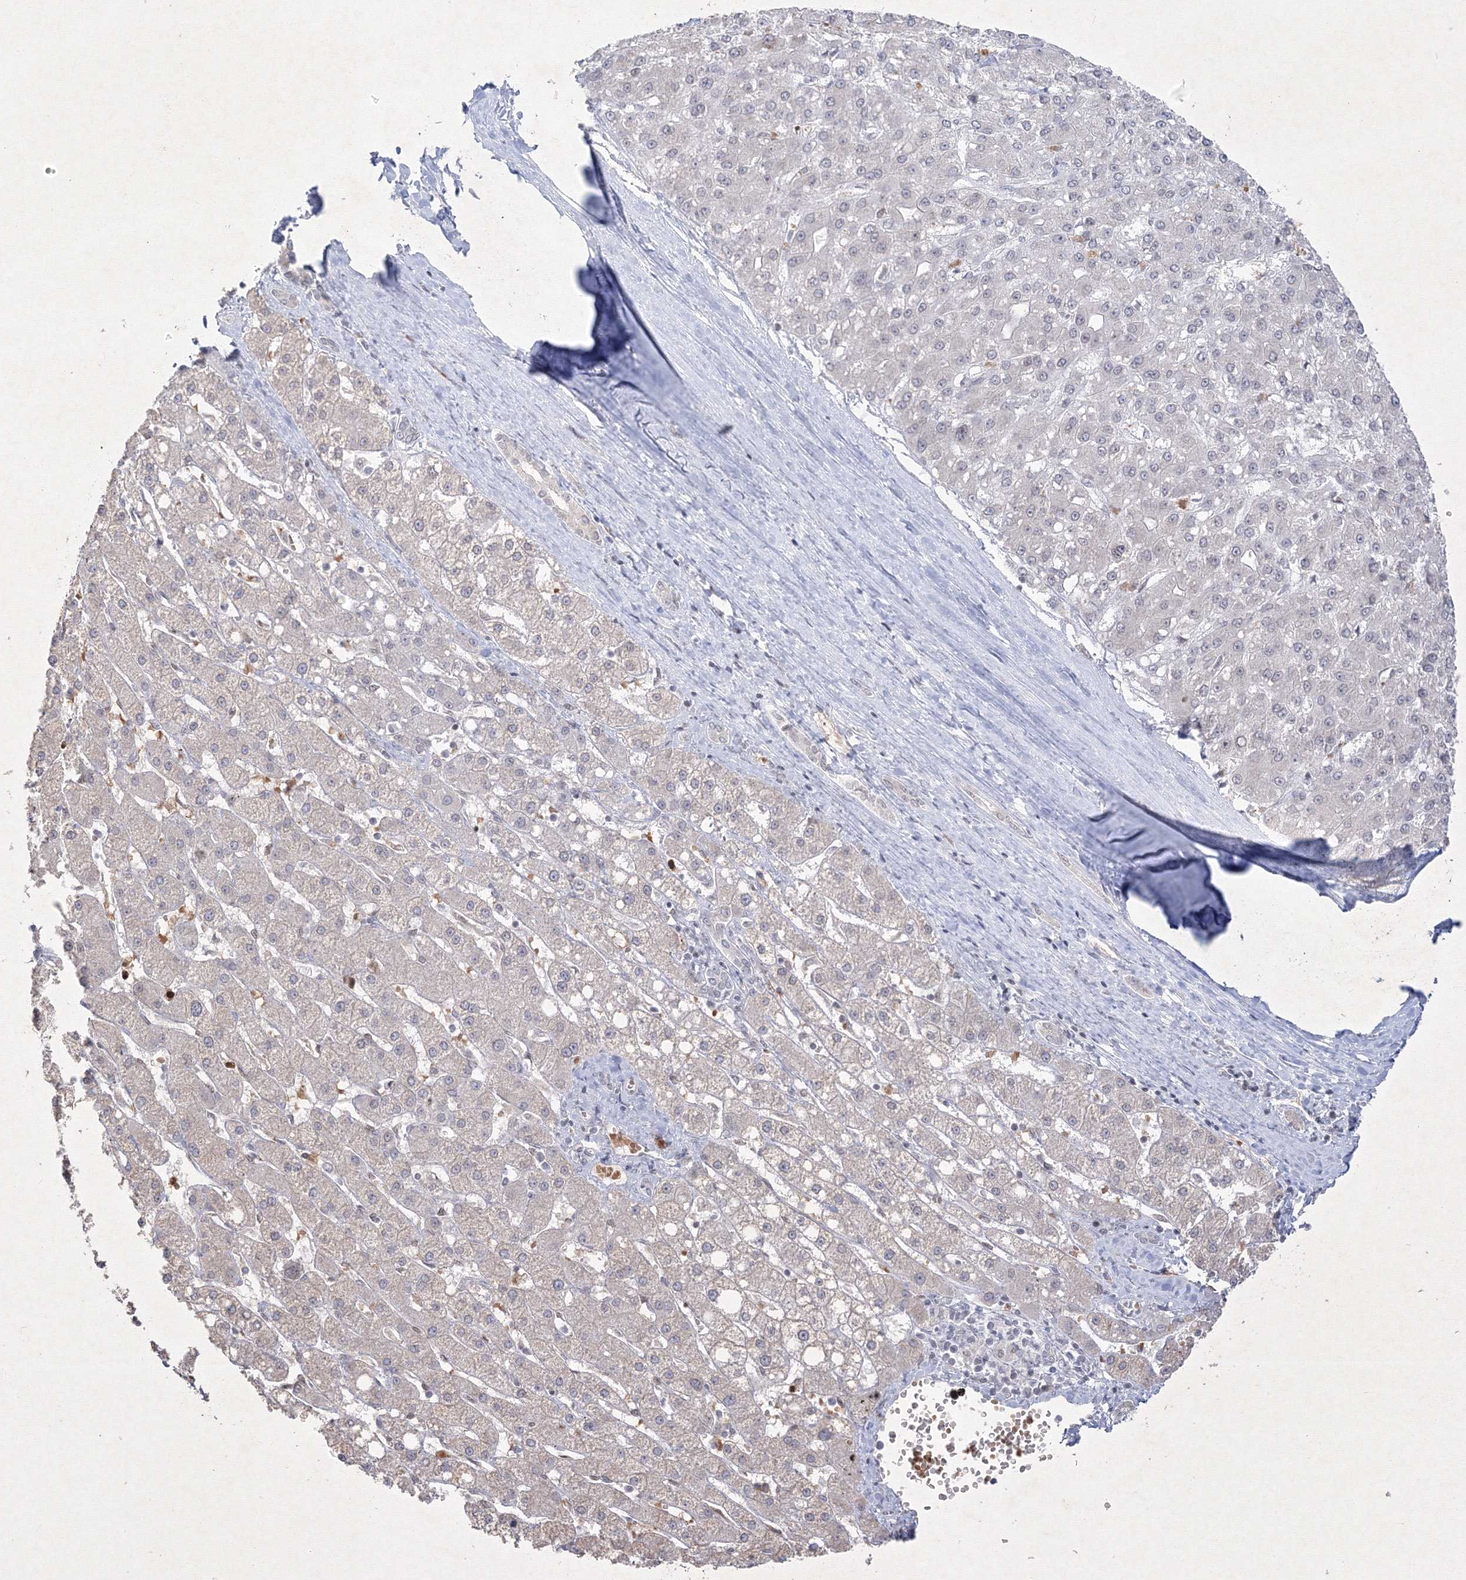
{"staining": {"intensity": "negative", "quantity": "none", "location": "none"}, "tissue": "liver cancer", "cell_type": "Tumor cells", "image_type": "cancer", "snomed": [{"axis": "morphology", "description": "Carcinoma, Hepatocellular, NOS"}, {"axis": "topography", "description": "Liver"}], "caption": "IHC of hepatocellular carcinoma (liver) shows no positivity in tumor cells.", "gene": "NXPE3", "patient": {"sex": "male", "age": 67}}